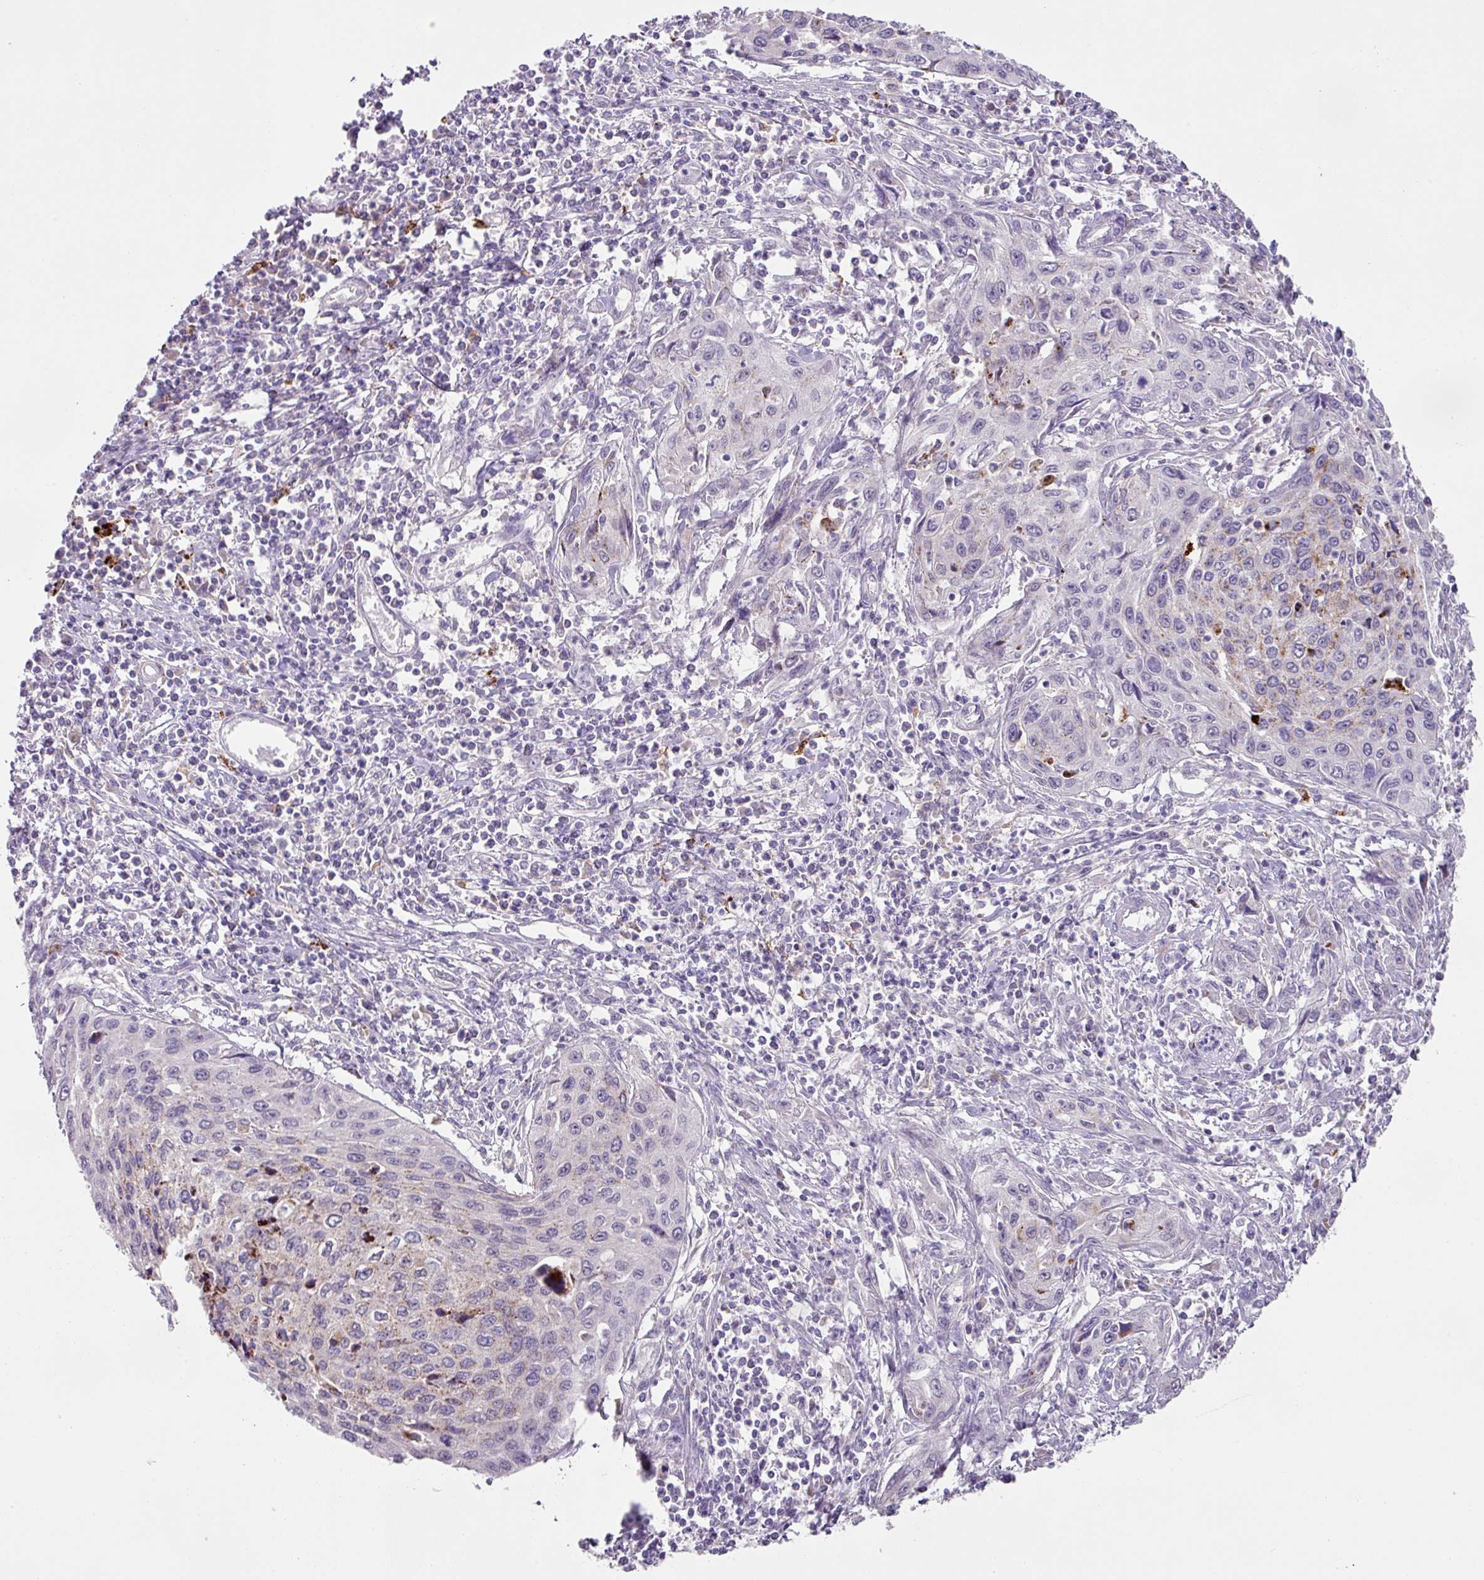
{"staining": {"intensity": "moderate", "quantity": "<25%", "location": "cytoplasmic/membranous"}, "tissue": "cervical cancer", "cell_type": "Tumor cells", "image_type": "cancer", "snomed": [{"axis": "morphology", "description": "Squamous cell carcinoma, NOS"}, {"axis": "topography", "description": "Cervix"}], "caption": "A brown stain shows moderate cytoplasmic/membranous positivity of a protein in cervical cancer tumor cells.", "gene": "PLEKHH3", "patient": {"sex": "female", "age": 32}}